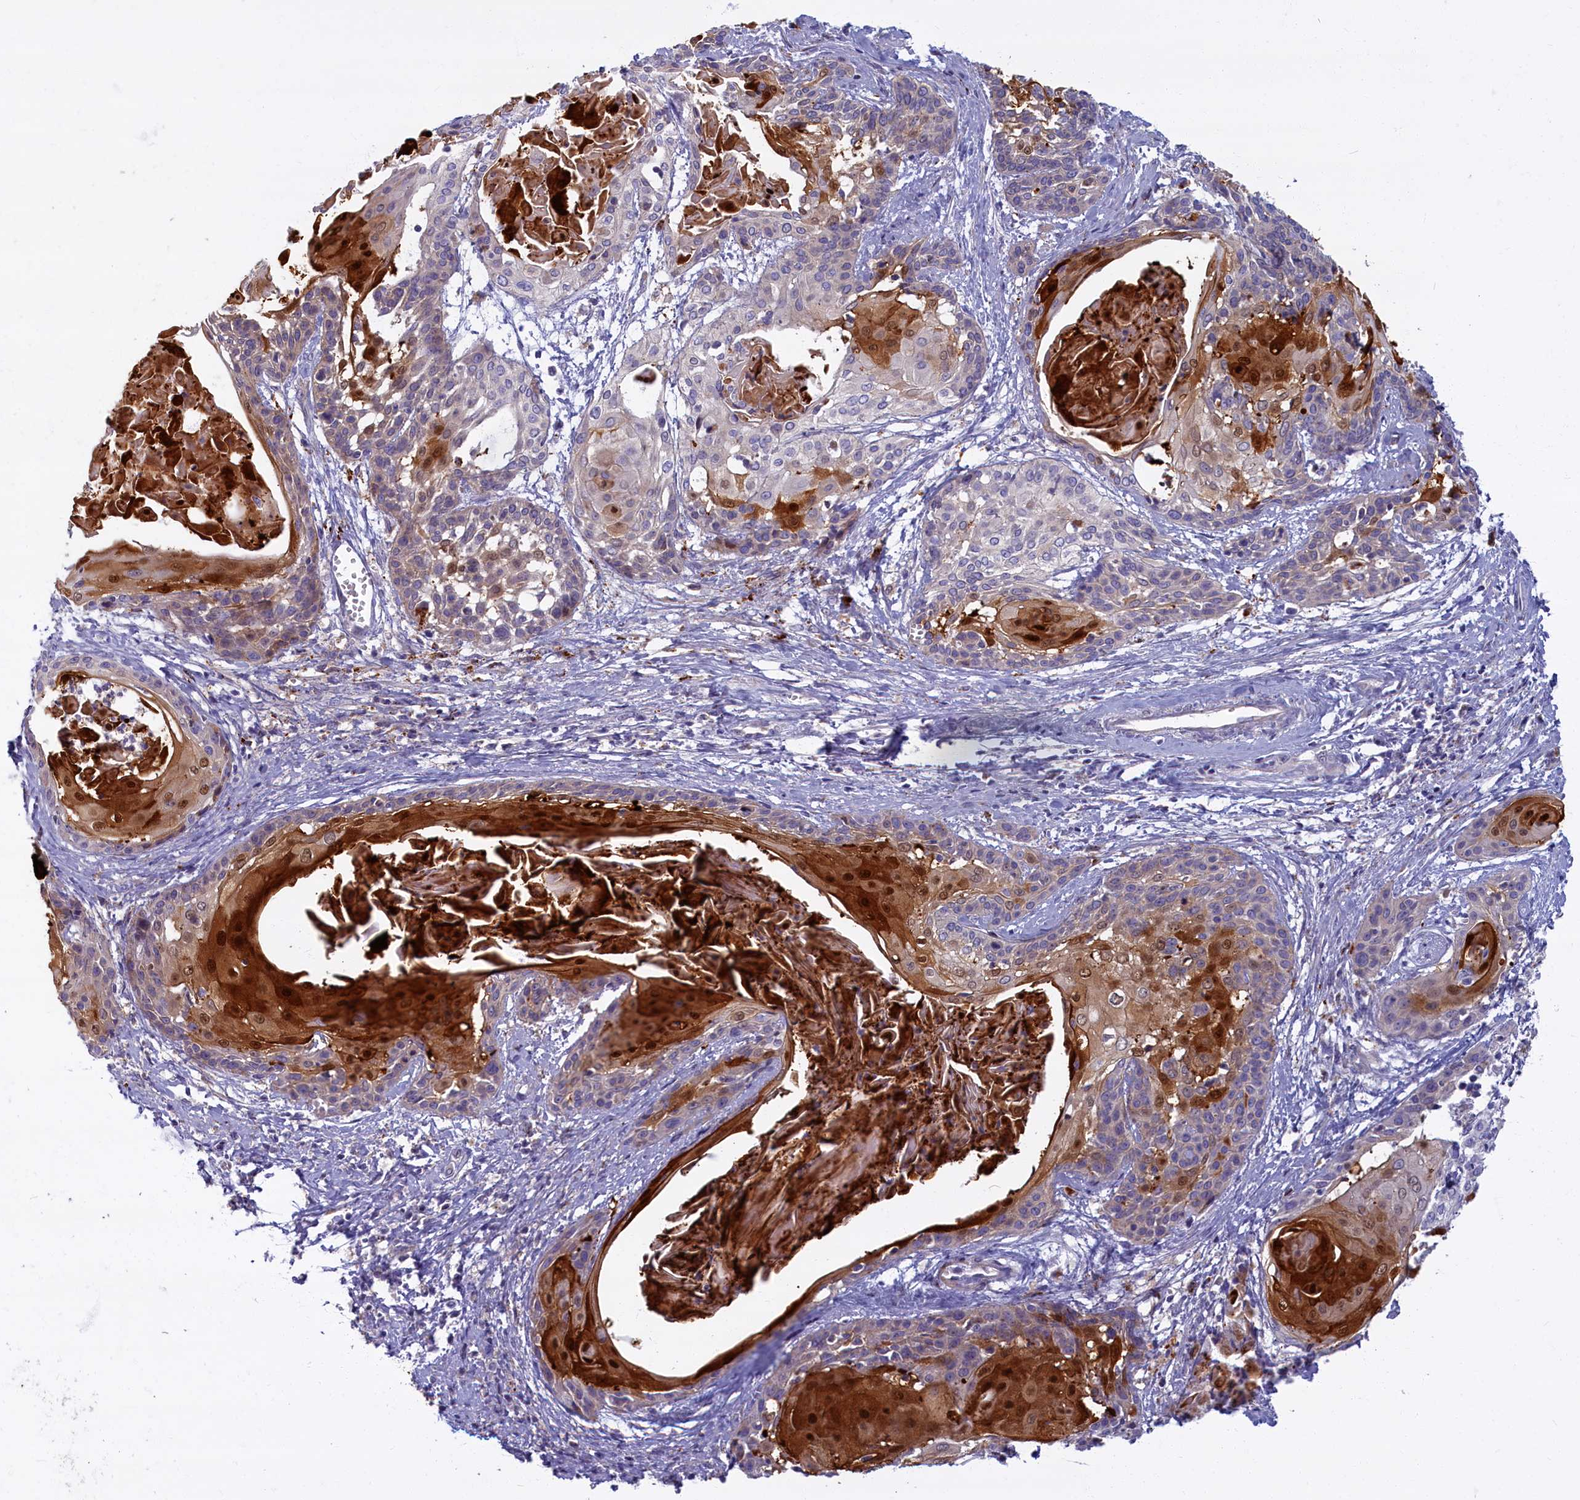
{"staining": {"intensity": "strong", "quantity": "<25%", "location": "cytoplasmic/membranous,nuclear"}, "tissue": "cervical cancer", "cell_type": "Tumor cells", "image_type": "cancer", "snomed": [{"axis": "morphology", "description": "Squamous cell carcinoma, NOS"}, {"axis": "topography", "description": "Cervix"}], "caption": "A high-resolution micrograph shows immunohistochemistry staining of cervical squamous cell carcinoma, which demonstrates strong cytoplasmic/membranous and nuclear positivity in about <25% of tumor cells.", "gene": "FCSK", "patient": {"sex": "female", "age": 57}}